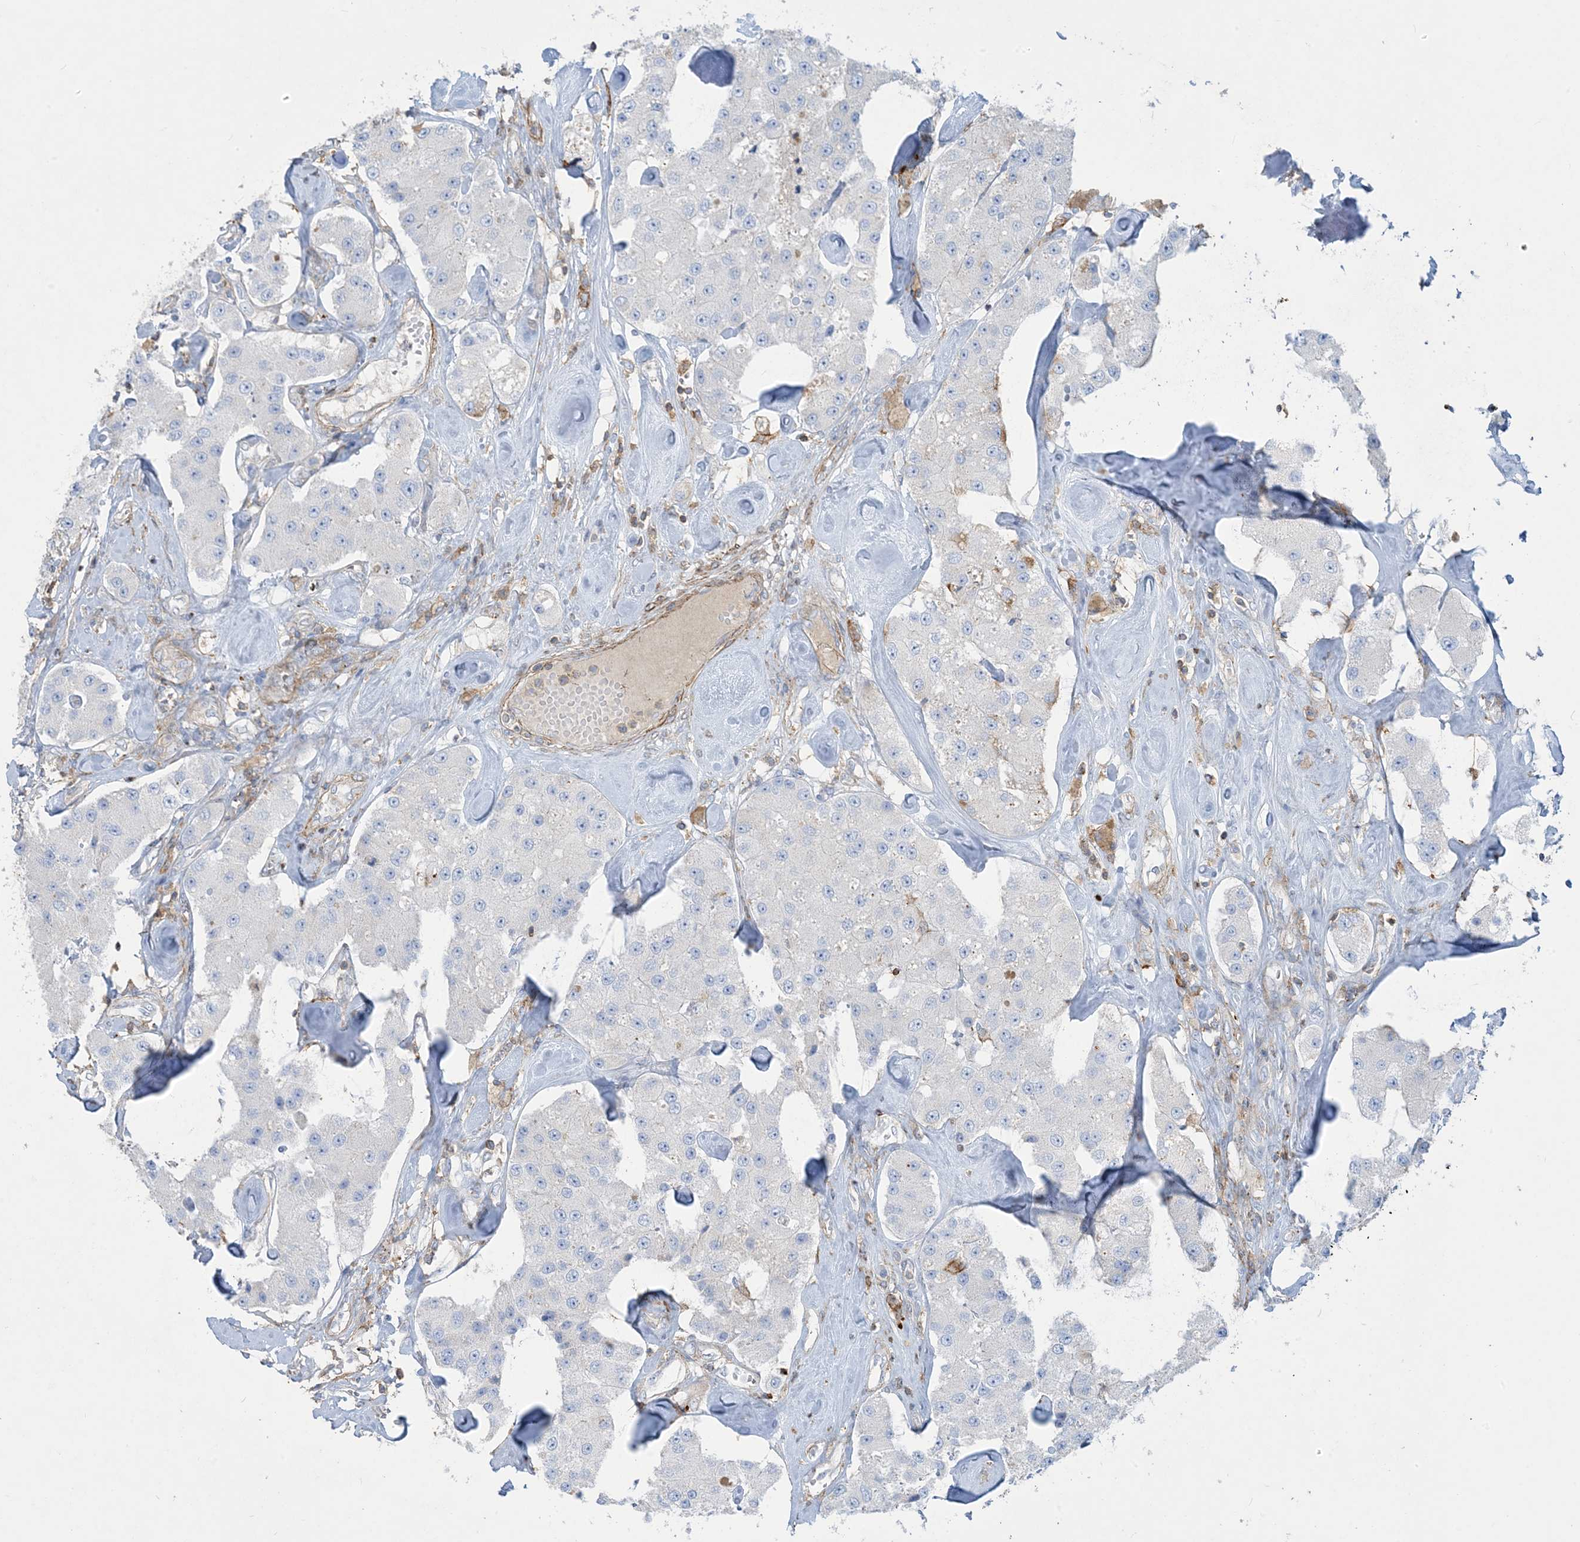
{"staining": {"intensity": "negative", "quantity": "none", "location": "none"}, "tissue": "carcinoid", "cell_type": "Tumor cells", "image_type": "cancer", "snomed": [{"axis": "morphology", "description": "Carcinoid, malignant, NOS"}, {"axis": "topography", "description": "Pancreas"}], "caption": "This photomicrograph is of carcinoid (malignant) stained with immunohistochemistry (IHC) to label a protein in brown with the nuclei are counter-stained blue. There is no expression in tumor cells.", "gene": "GTF3C2", "patient": {"sex": "male", "age": 41}}